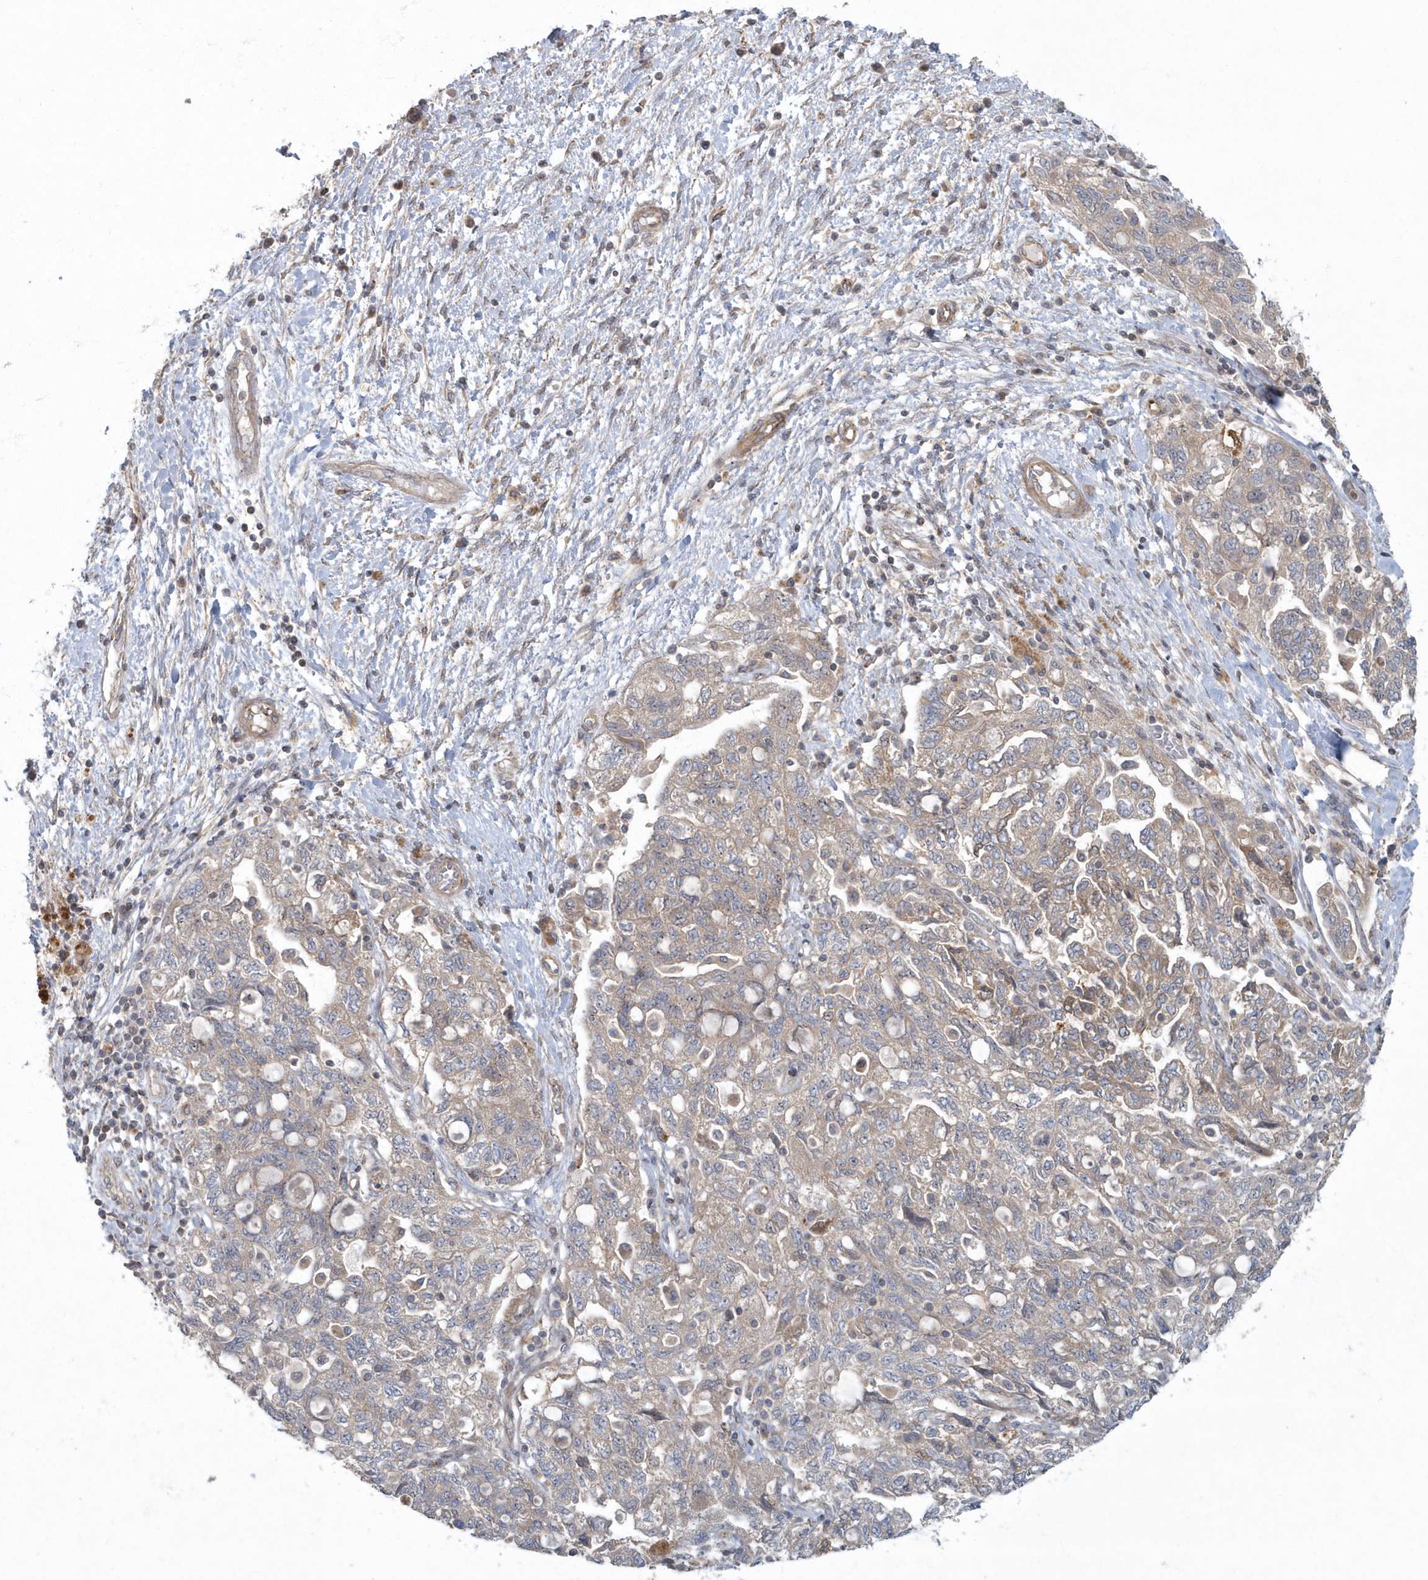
{"staining": {"intensity": "weak", "quantity": "25%-75%", "location": "cytoplasmic/membranous"}, "tissue": "ovarian cancer", "cell_type": "Tumor cells", "image_type": "cancer", "snomed": [{"axis": "morphology", "description": "Carcinoma, NOS"}, {"axis": "morphology", "description": "Cystadenocarcinoma, serous, NOS"}, {"axis": "topography", "description": "Ovary"}], "caption": "IHC (DAB (3,3'-diaminobenzidine)) staining of ovarian cancer displays weak cytoplasmic/membranous protein positivity in about 25%-75% of tumor cells. The staining is performed using DAB brown chromogen to label protein expression. The nuclei are counter-stained blue using hematoxylin.", "gene": "ARHGEF38", "patient": {"sex": "female", "age": 69}}